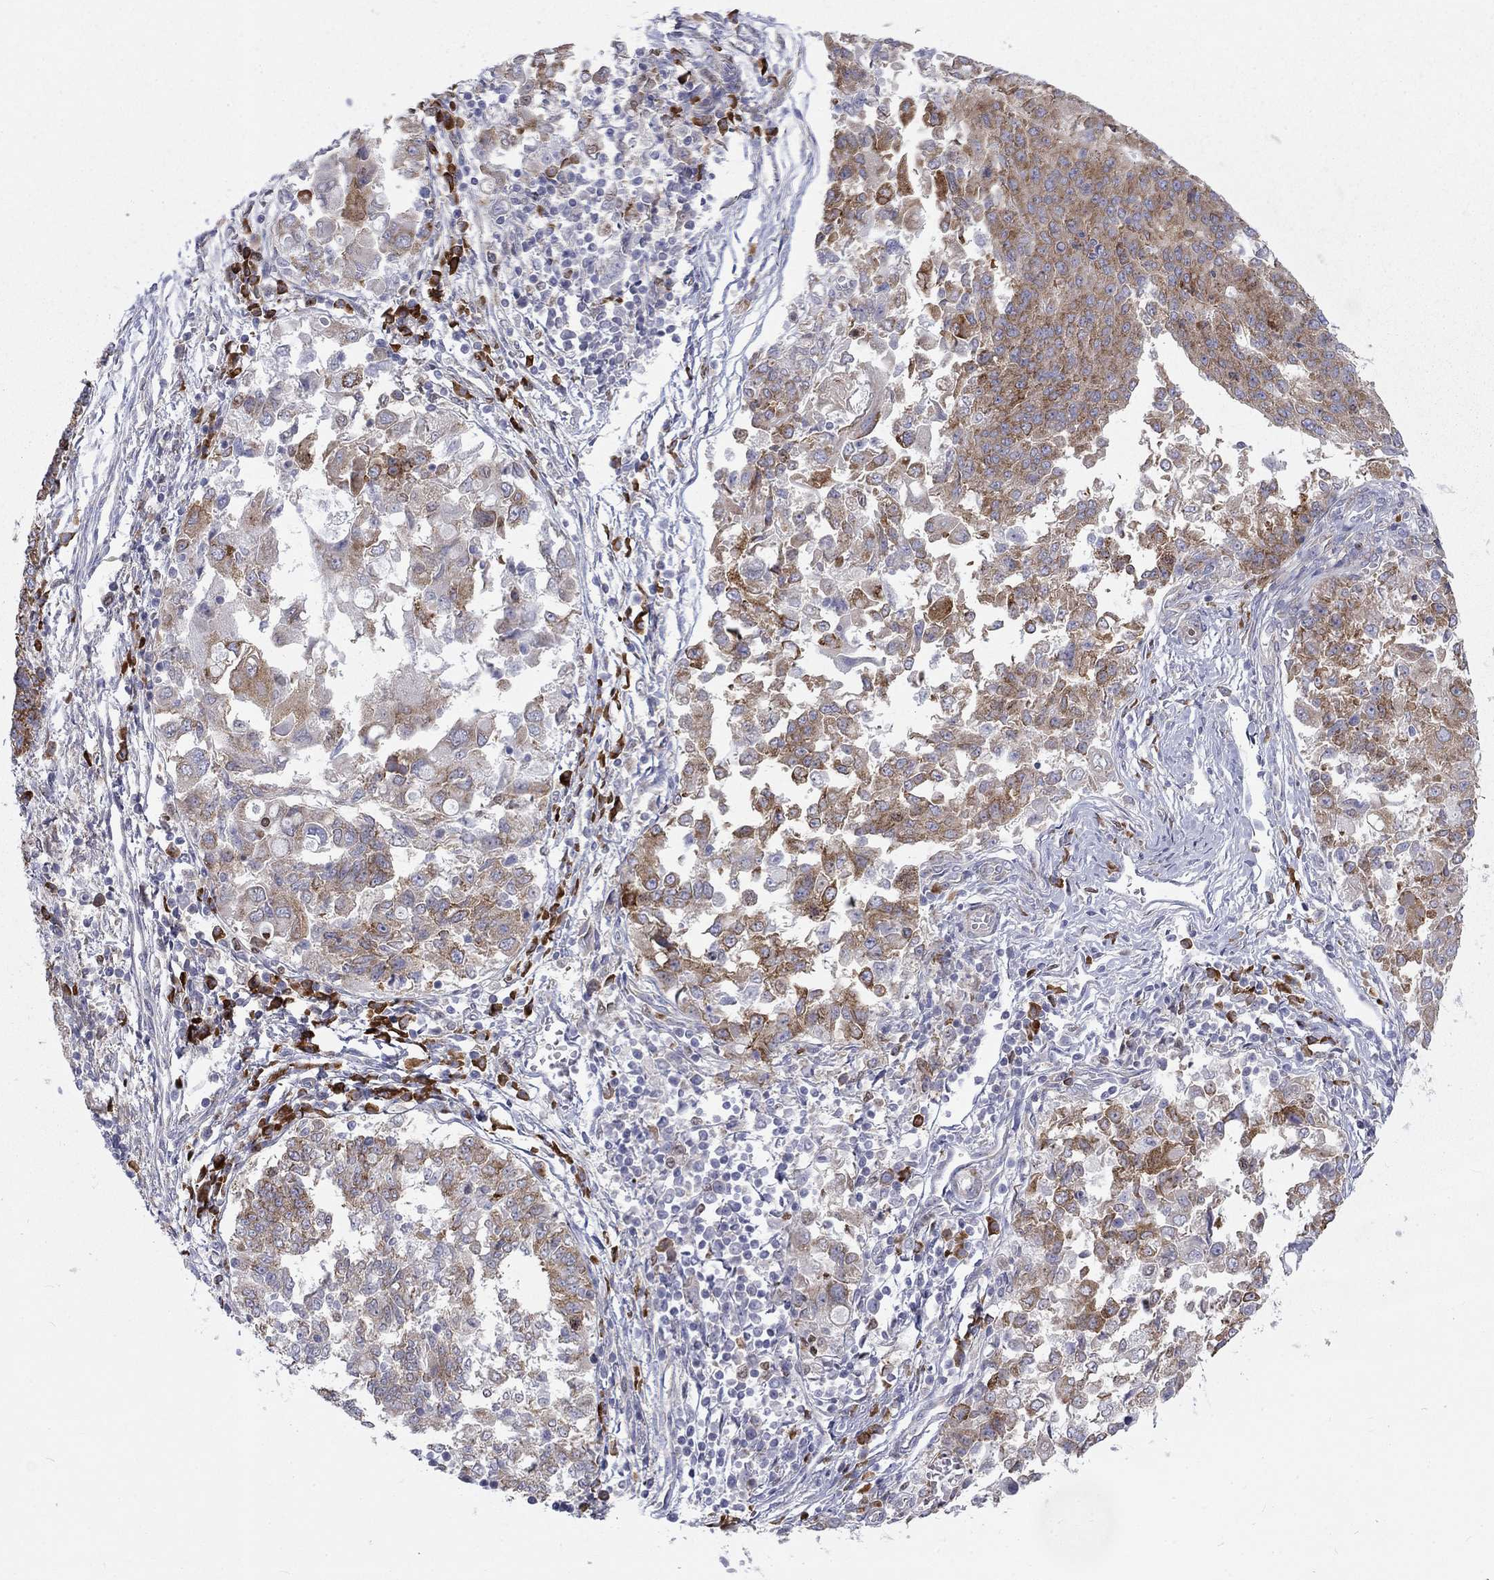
{"staining": {"intensity": "moderate", "quantity": ">75%", "location": "cytoplasmic/membranous"}, "tissue": "endometrial cancer", "cell_type": "Tumor cells", "image_type": "cancer", "snomed": [{"axis": "morphology", "description": "Adenocarcinoma, NOS"}, {"axis": "topography", "description": "Endometrium"}], "caption": "This photomicrograph shows IHC staining of human adenocarcinoma (endometrial), with medium moderate cytoplasmic/membranous staining in about >75% of tumor cells.", "gene": "PABPC4", "patient": {"sex": "female", "age": 43}}